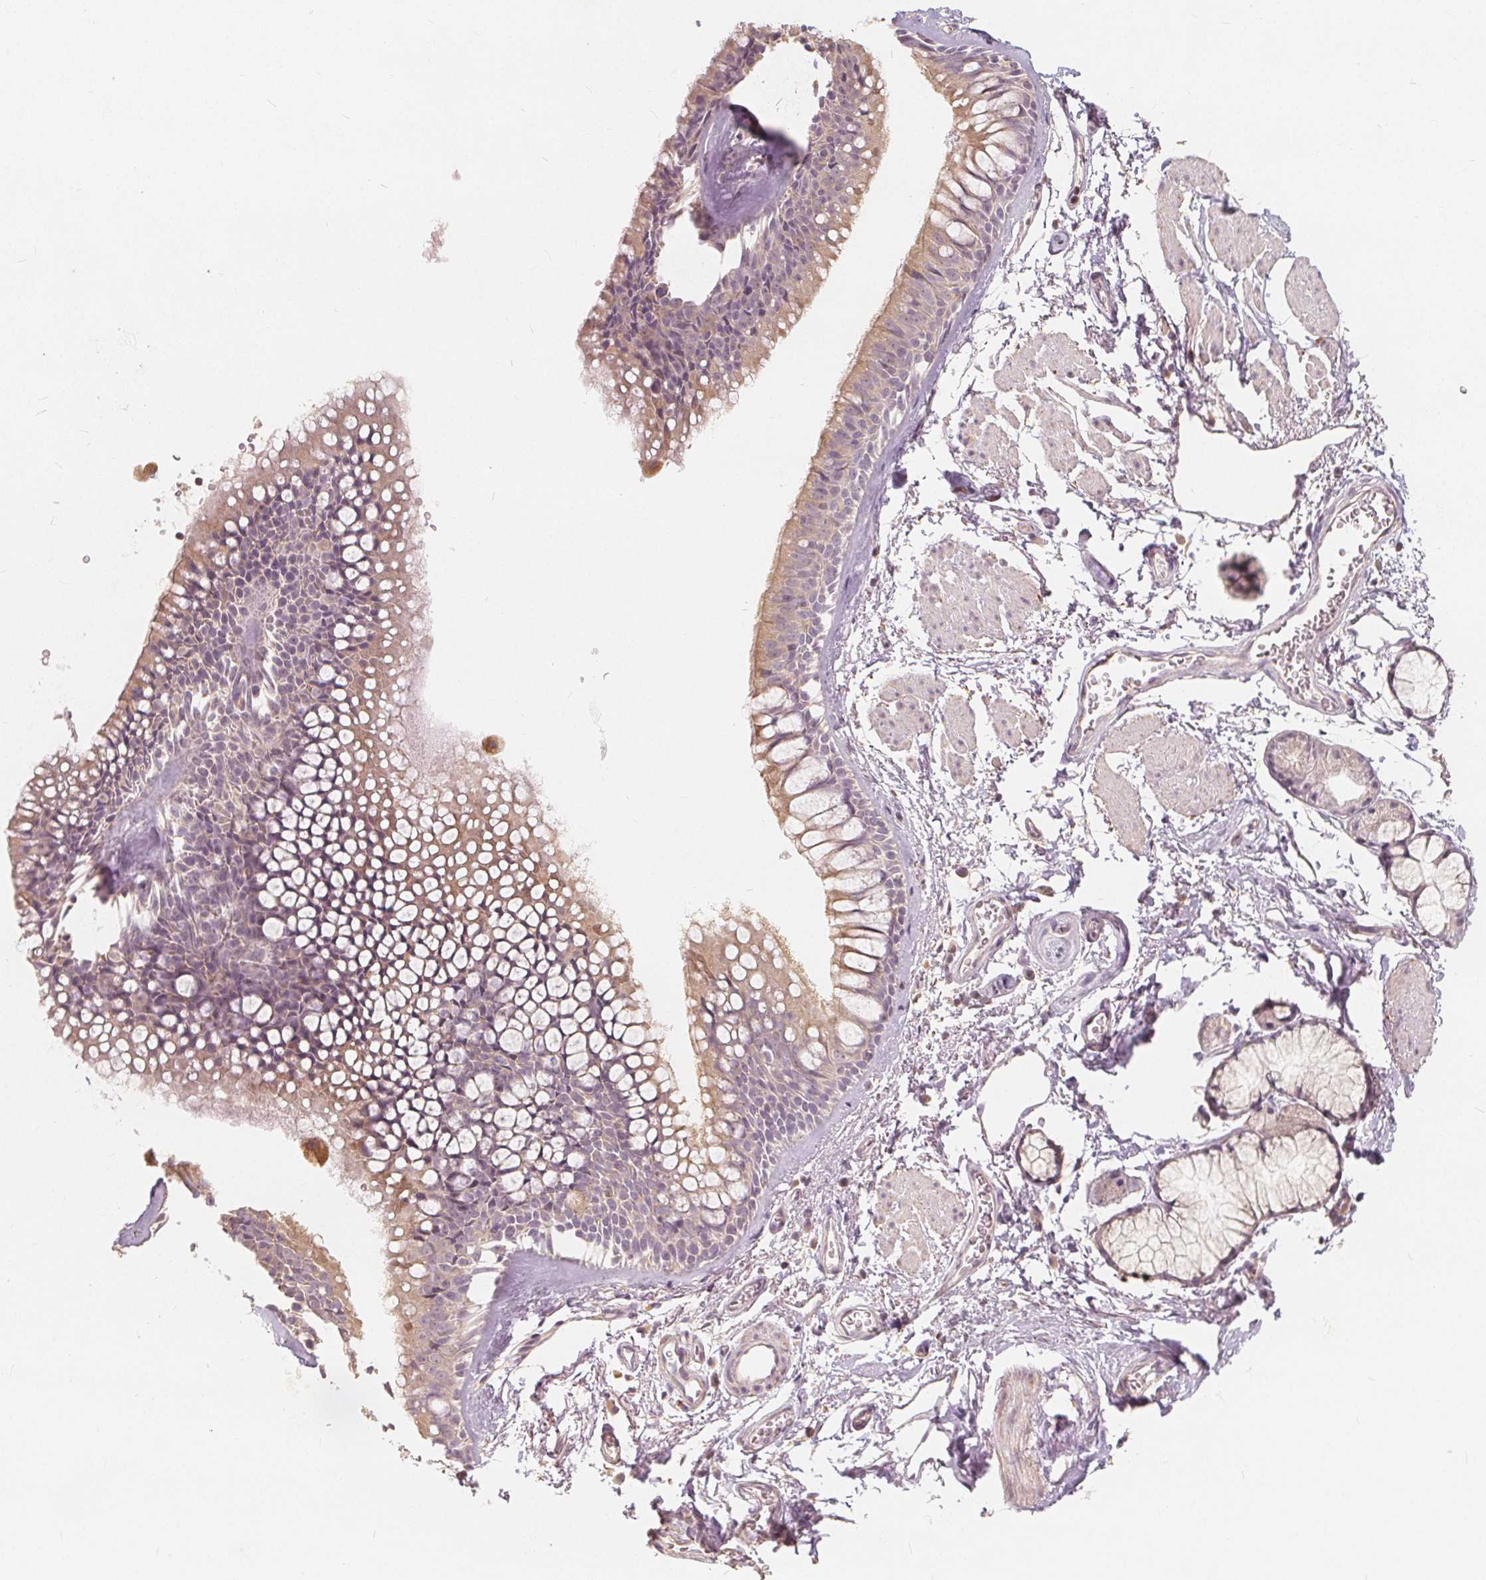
{"staining": {"intensity": "negative", "quantity": "none", "location": "none"}, "tissue": "adipose tissue", "cell_type": "Adipocytes", "image_type": "normal", "snomed": [{"axis": "morphology", "description": "Normal tissue, NOS"}, {"axis": "topography", "description": "Cartilage tissue"}, {"axis": "topography", "description": "Bronchus"}], "caption": "Immunohistochemistry micrograph of unremarkable adipose tissue: adipose tissue stained with DAB (3,3'-diaminobenzidine) demonstrates no significant protein positivity in adipocytes.", "gene": "DRC3", "patient": {"sex": "female", "age": 79}}